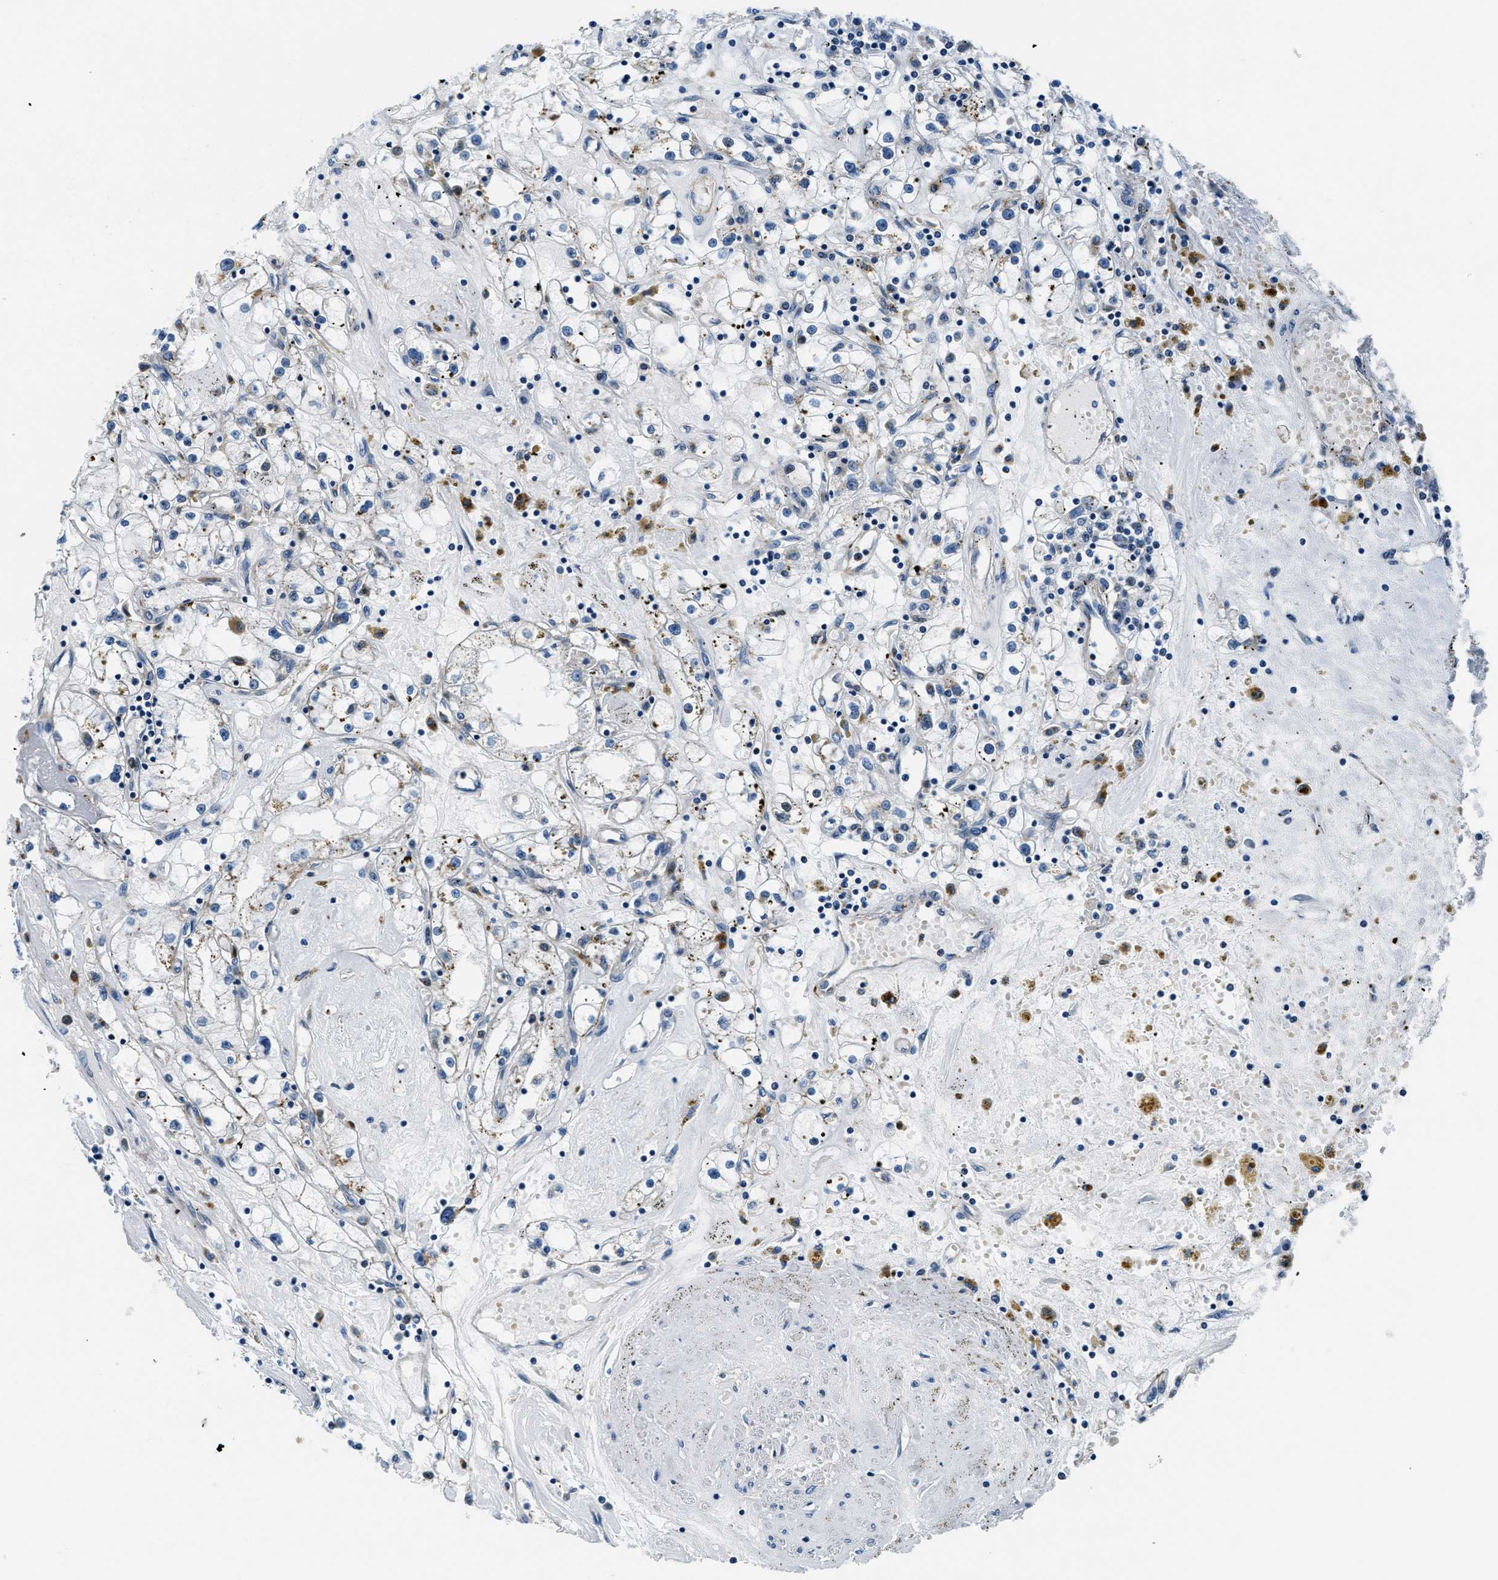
{"staining": {"intensity": "weak", "quantity": "<25%", "location": "cytoplasmic/membranous"}, "tissue": "renal cancer", "cell_type": "Tumor cells", "image_type": "cancer", "snomed": [{"axis": "morphology", "description": "Adenocarcinoma, NOS"}, {"axis": "topography", "description": "Kidney"}], "caption": "Immunohistochemistry of renal adenocarcinoma demonstrates no staining in tumor cells.", "gene": "GNS", "patient": {"sex": "male", "age": 56}}